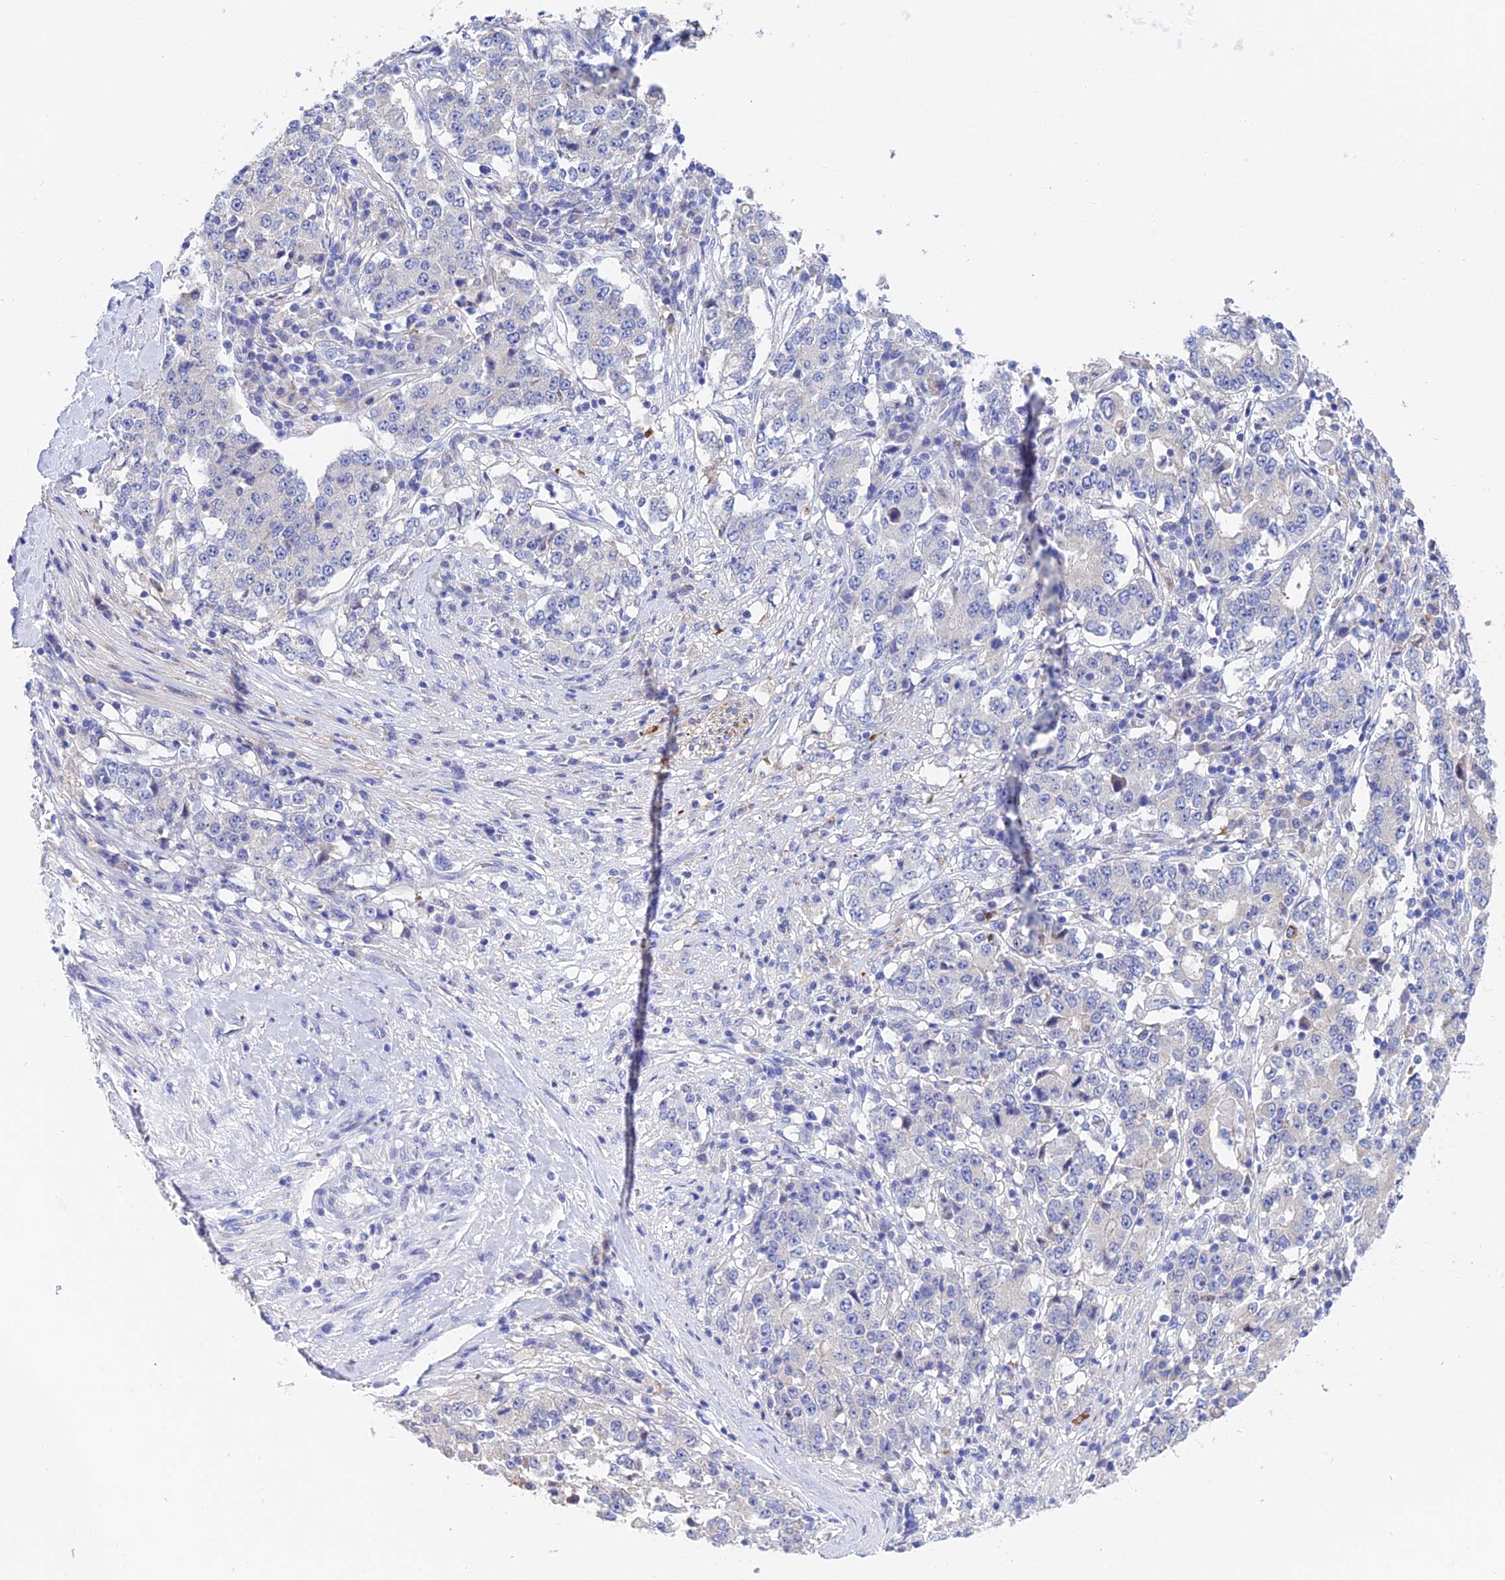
{"staining": {"intensity": "negative", "quantity": "none", "location": "none"}, "tissue": "stomach cancer", "cell_type": "Tumor cells", "image_type": "cancer", "snomed": [{"axis": "morphology", "description": "Adenocarcinoma, NOS"}, {"axis": "topography", "description": "Stomach"}], "caption": "Tumor cells are negative for brown protein staining in stomach cancer (adenocarcinoma).", "gene": "CEP41", "patient": {"sex": "male", "age": 59}}